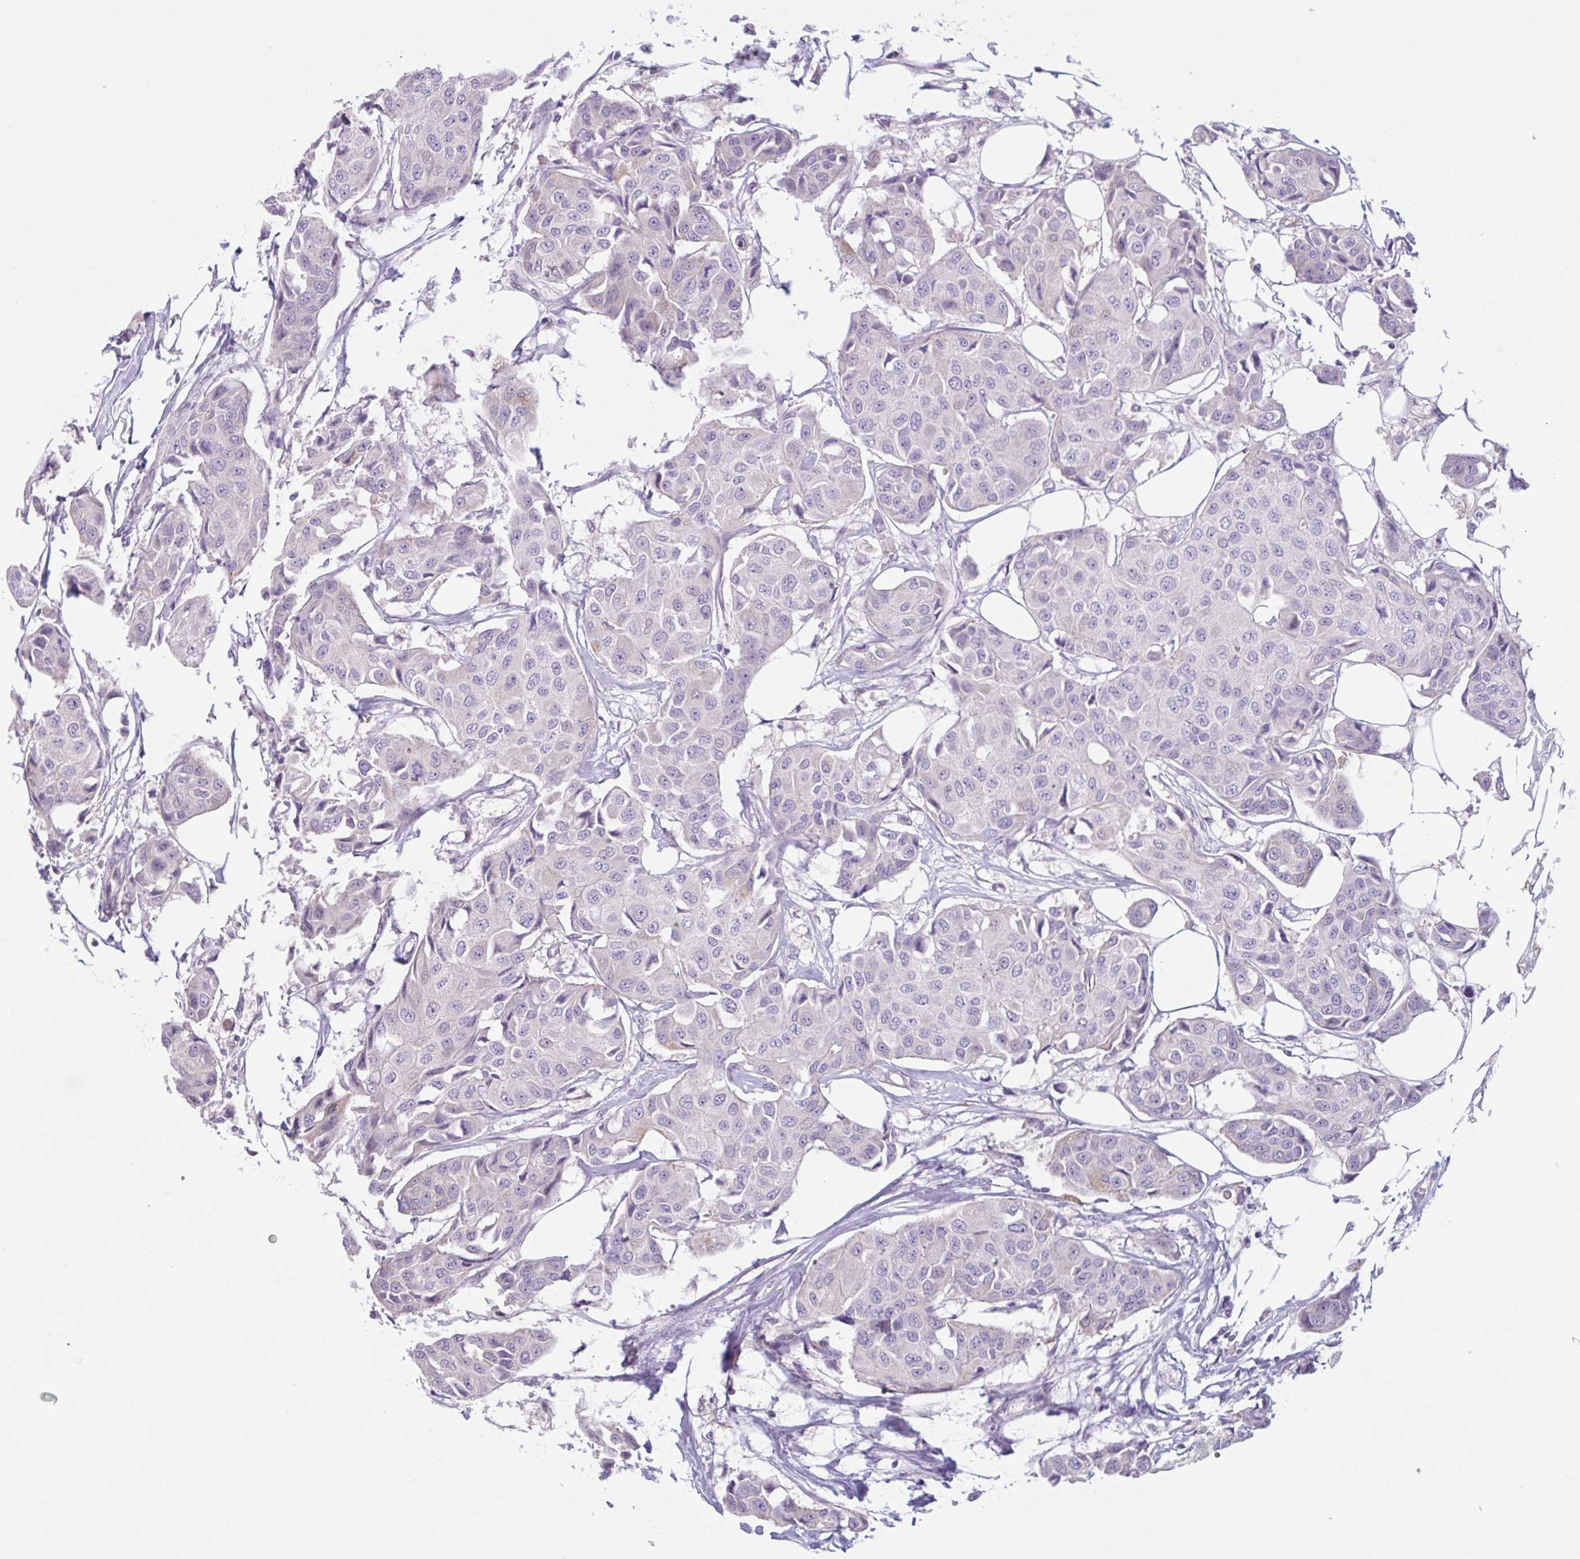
{"staining": {"intensity": "negative", "quantity": "none", "location": "none"}, "tissue": "breast cancer", "cell_type": "Tumor cells", "image_type": "cancer", "snomed": [{"axis": "morphology", "description": "Duct carcinoma"}, {"axis": "topography", "description": "Breast"}, {"axis": "topography", "description": "Lymph node"}], "caption": "Tumor cells show no significant staining in breast cancer (intraductal carcinoma). (DAB immunohistochemistry, high magnification).", "gene": "CDH19", "patient": {"sex": "female", "age": 80}}